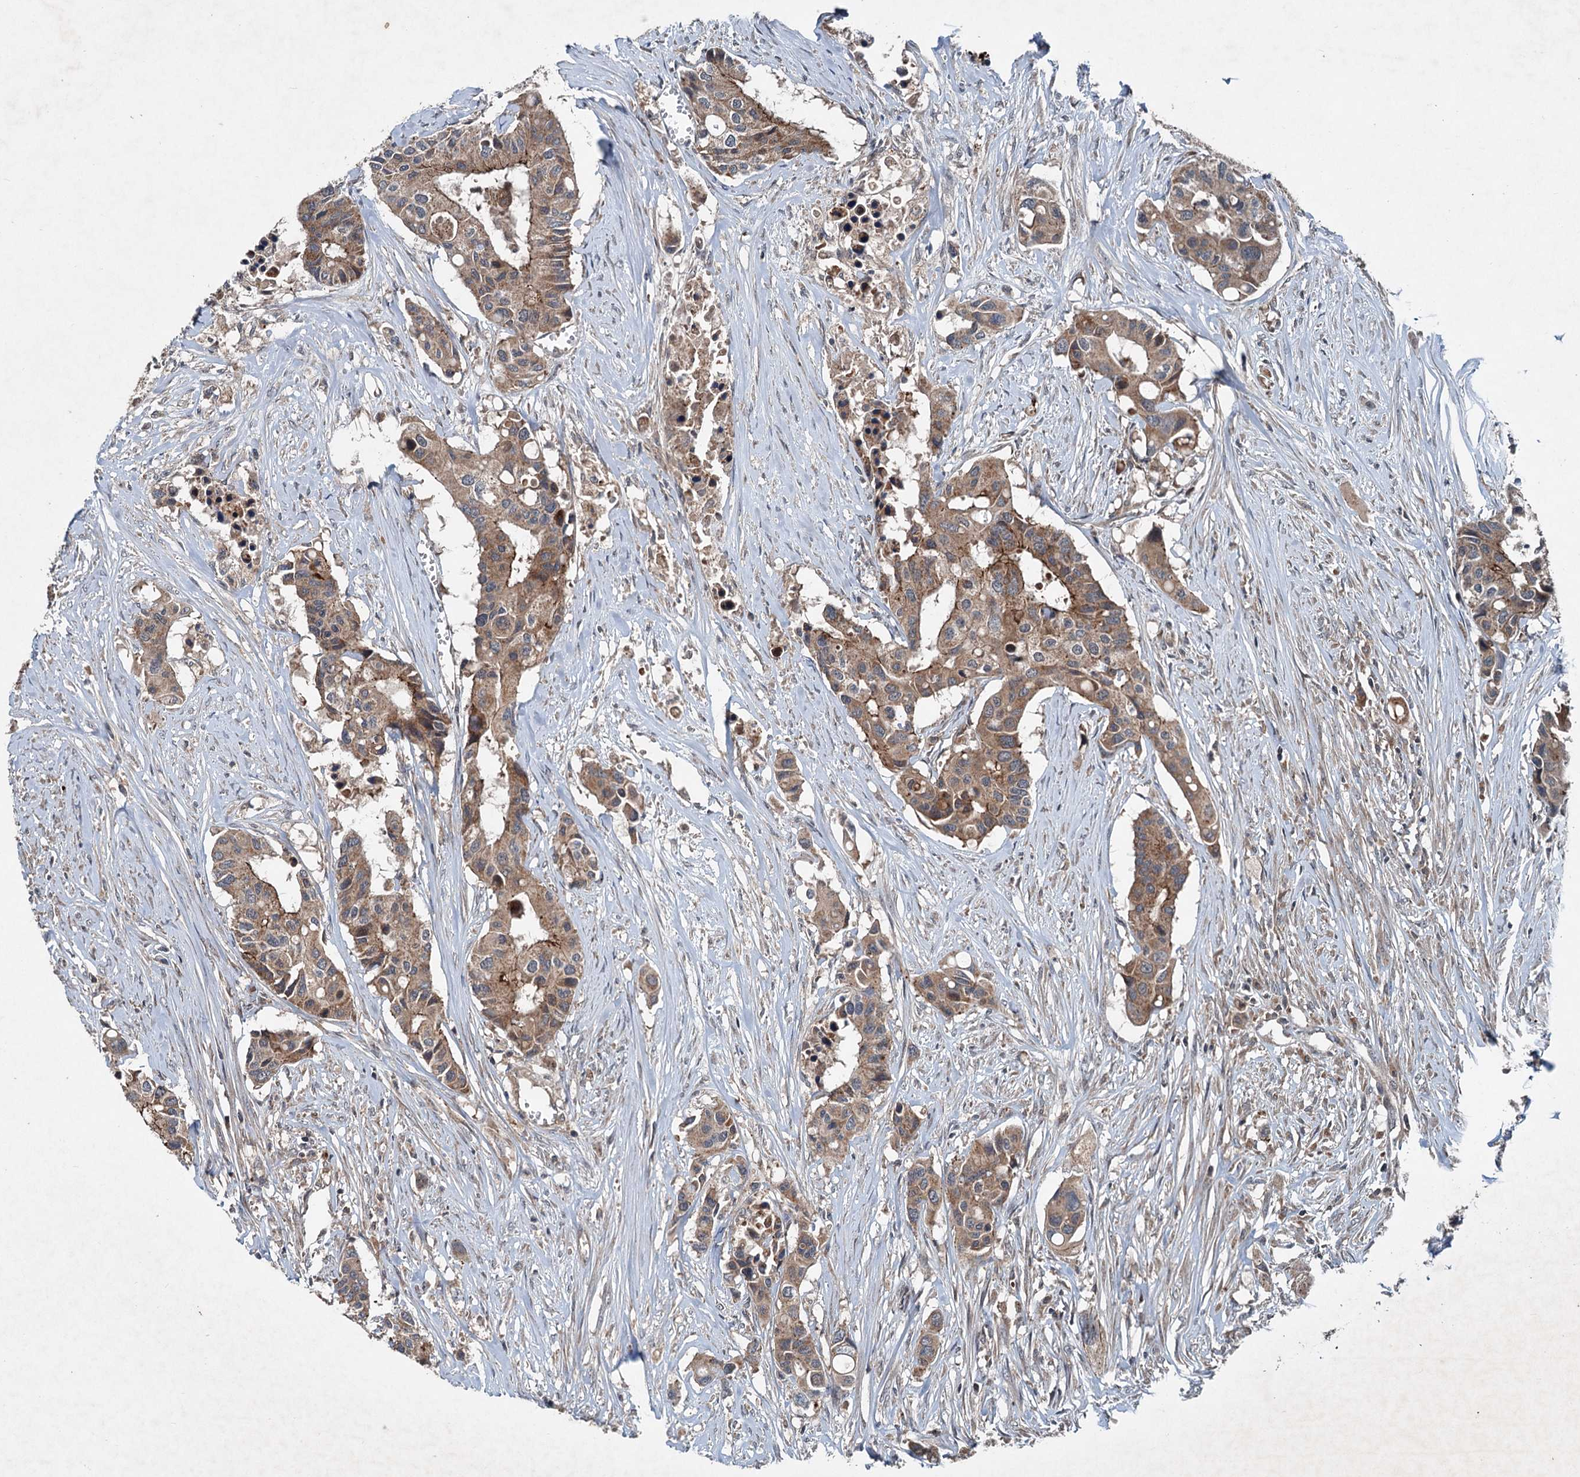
{"staining": {"intensity": "moderate", "quantity": ">75%", "location": "cytoplasmic/membranous"}, "tissue": "colorectal cancer", "cell_type": "Tumor cells", "image_type": "cancer", "snomed": [{"axis": "morphology", "description": "Adenocarcinoma, NOS"}, {"axis": "topography", "description": "Colon"}], "caption": "Colorectal adenocarcinoma stained with DAB immunohistochemistry displays medium levels of moderate cytoplasmic/membranous expression in approximately >75% of tumor cells.", "gene": "N4BP2L2", "patient": {"sex": "male", "age": 77}}